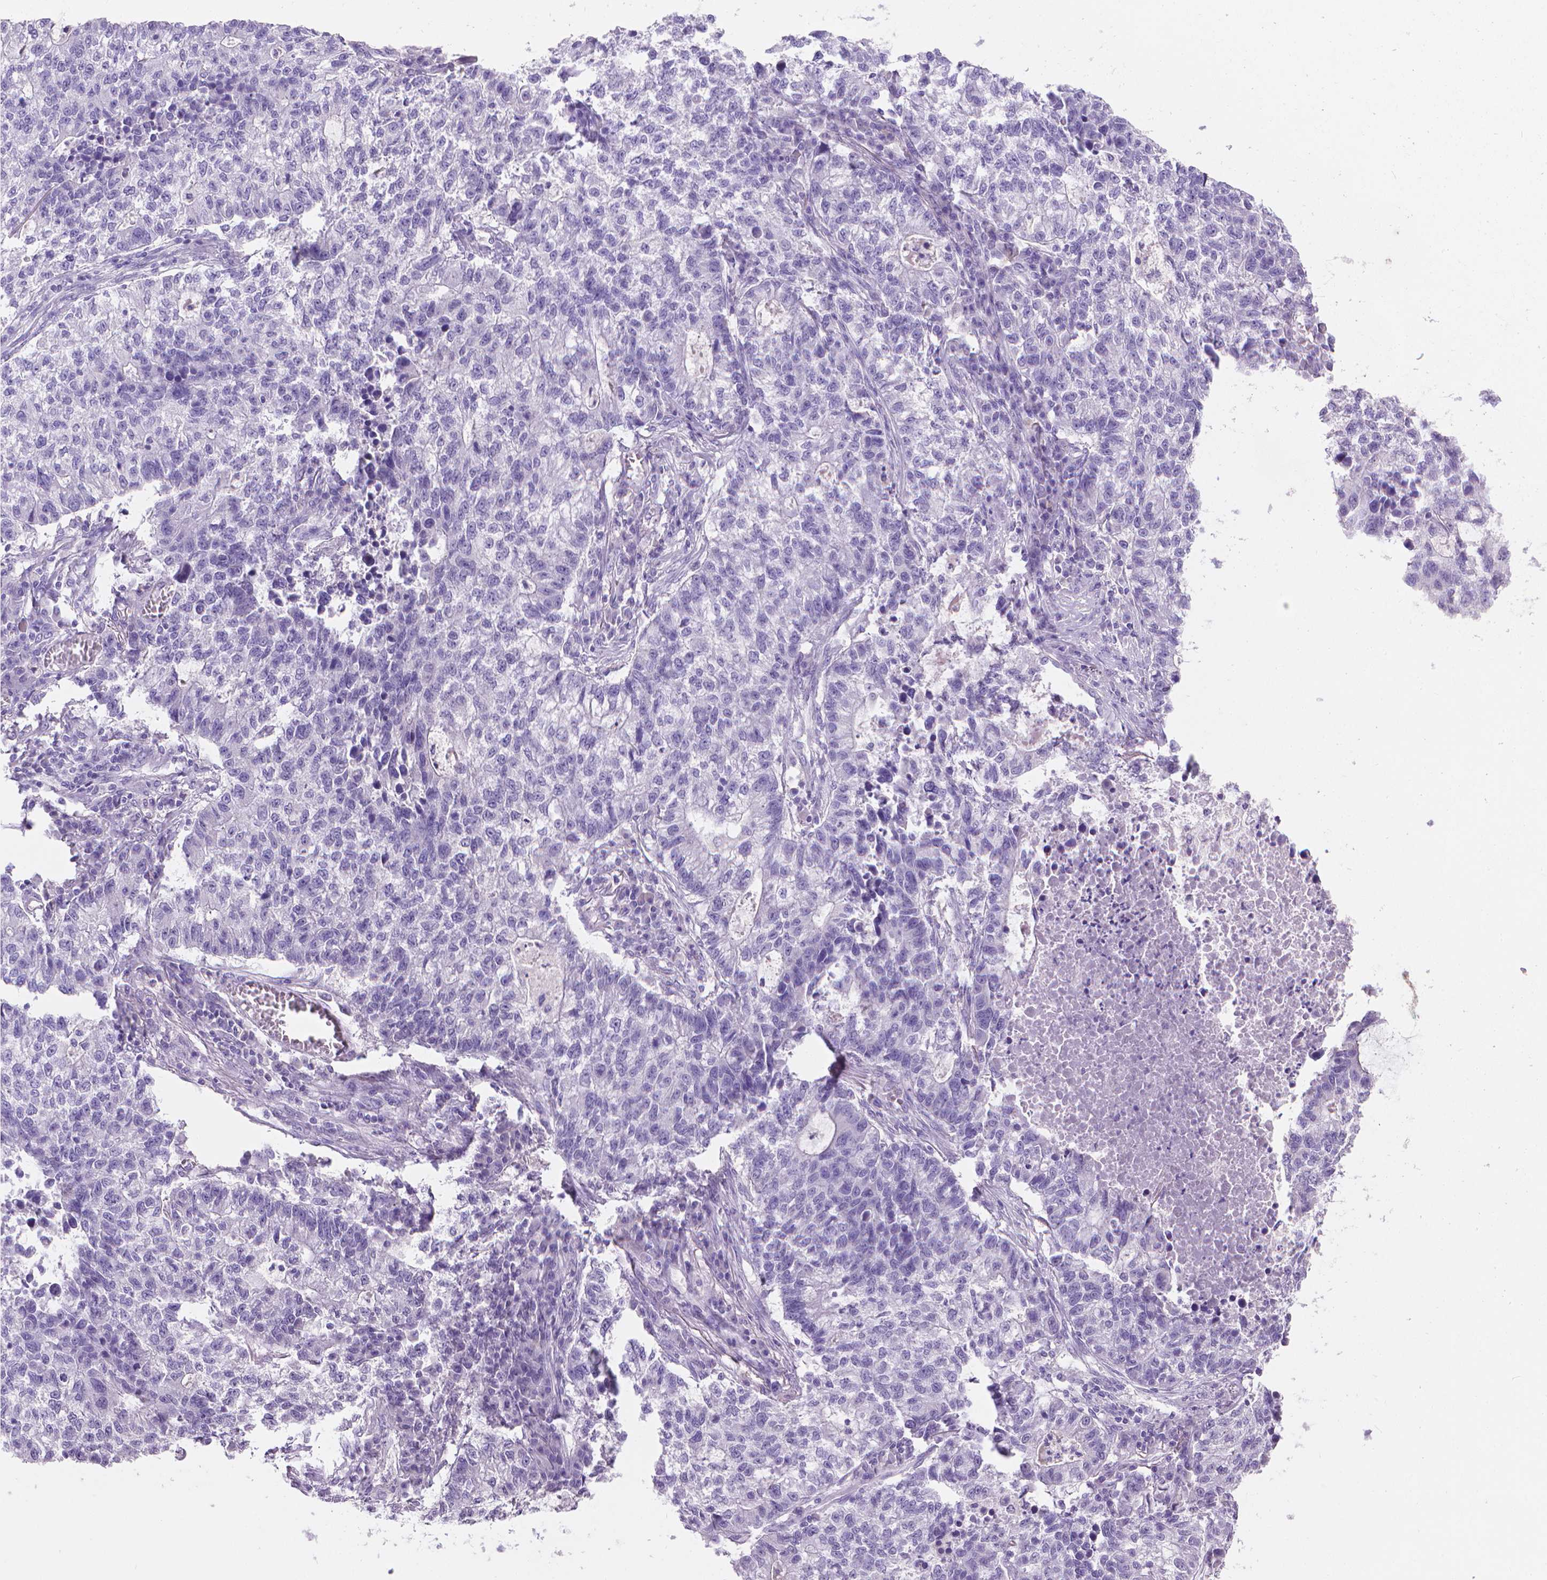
{"staining": {"intensity": "negative", "quantity": "none", "location": "none"}, "tissue": "lung cancer", "cell_type": "Tumor cells", "image_type": "cancer", "snomed": [{"axis": "morphology", "description": "Adenocarcinoma, NOS"}, {"axis": "topography", "description": "Lung"}], "caption": "This photomicrograph is of lung cancer stained with IHC to label a protein in brown with the nuclei are counter-stained blue. There is no positivity in tumor cells.", "gene": "XPNPEP2", "patient": {"sex": "male", "age": 57}}